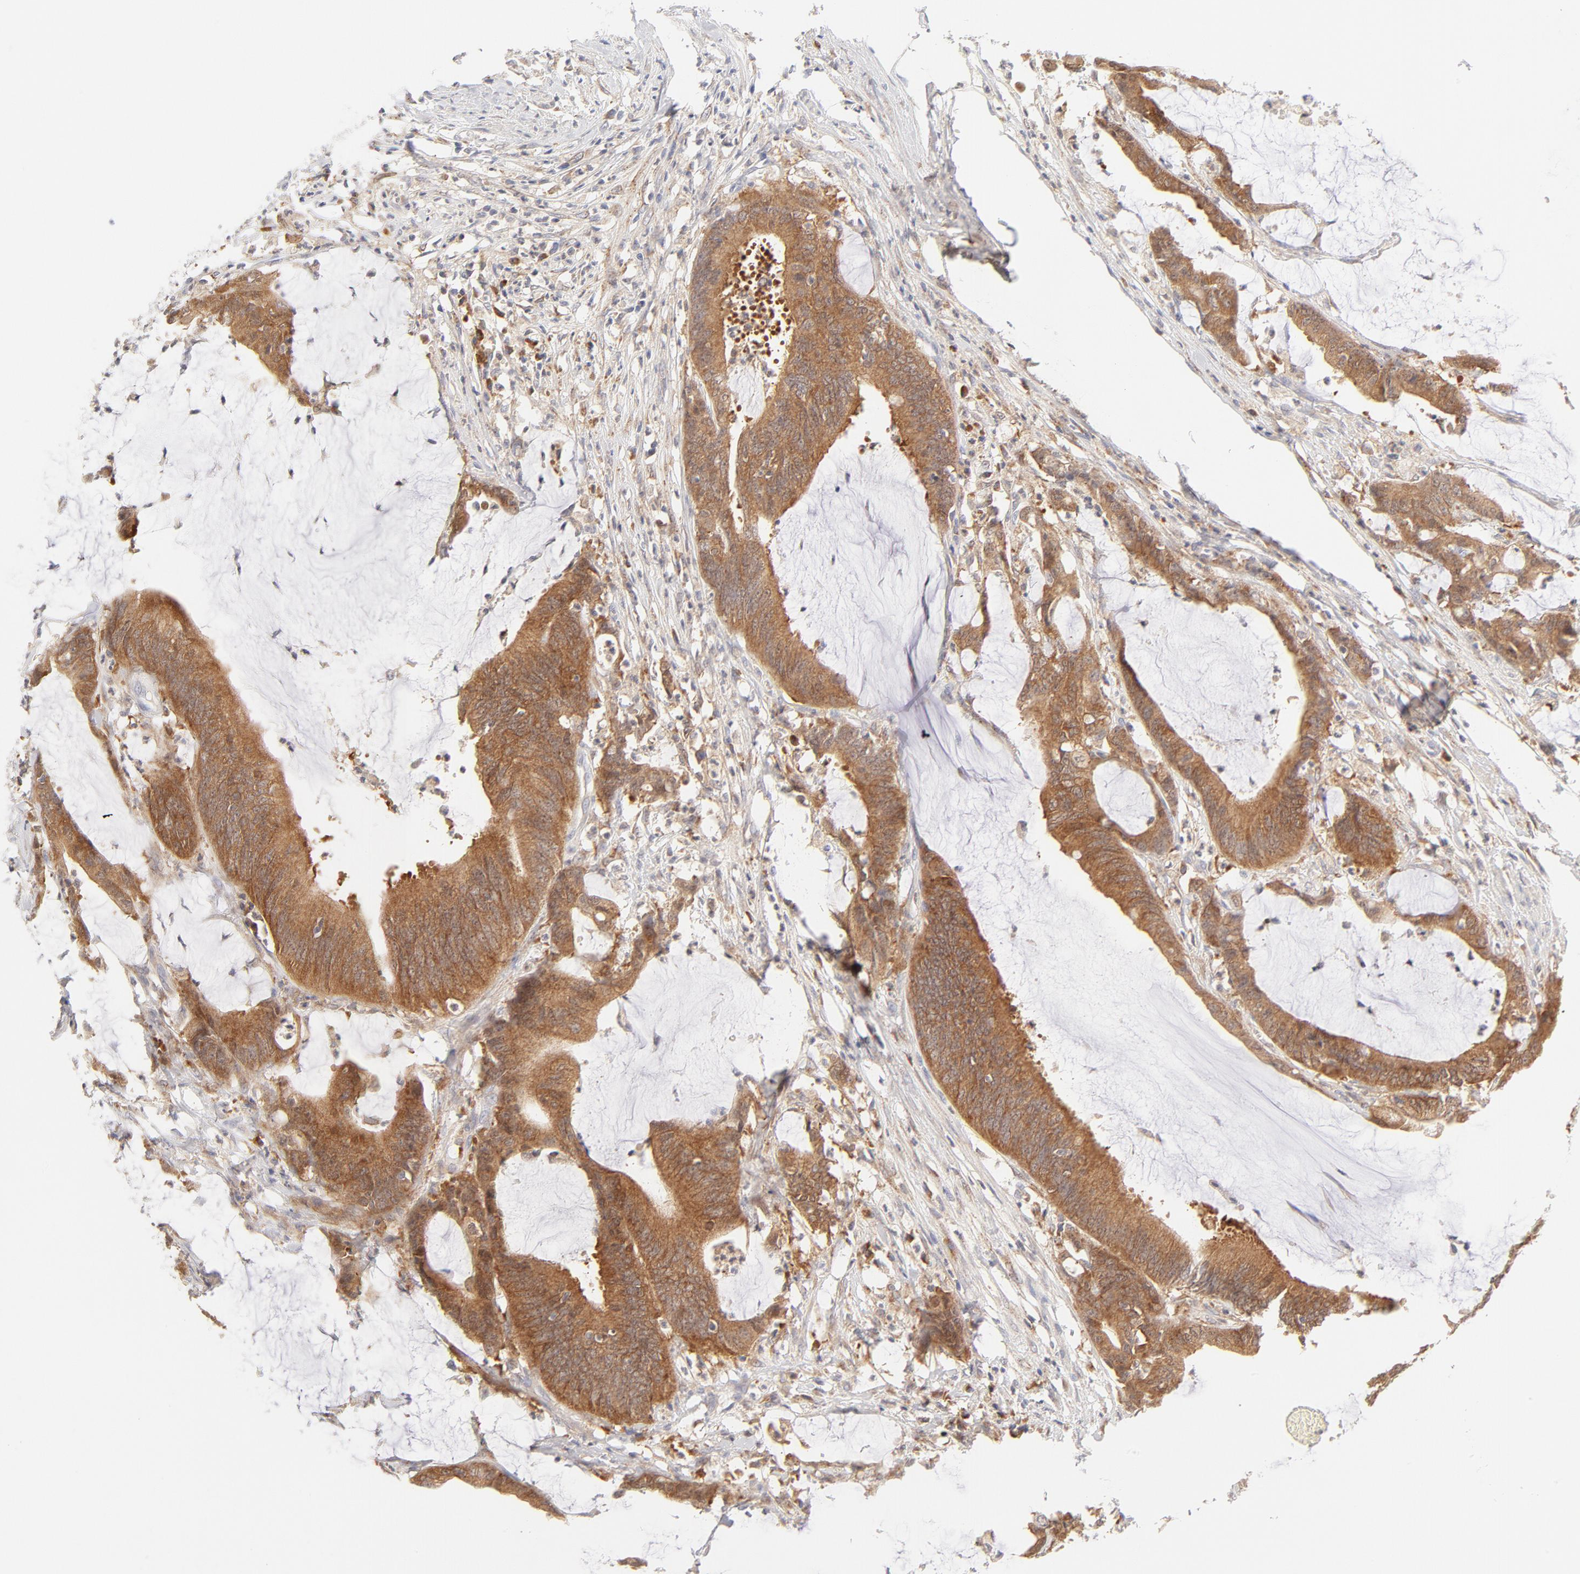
{"staining": {"intensity": "moderate", "quantity": ">75%", "location": "cytoplasmic/membranous"}, "tissue": "colorectal cancer", "cell_type": "Tumor cells", "image_type": "cancer", "snomed": [{"axis": "morphology", "description": "Adenocarcinoma, NOS"}, {"axis": "topography", "description": "Rectum"}], "caption": "Tumor cells show medium levels of moderate cytoplasmic/membranous expression in approximately >75% of cells in human colorectal adenocarcinoma.", "gene": "RPS6KA1", "patient": {"sex": "female", "age": 66}}